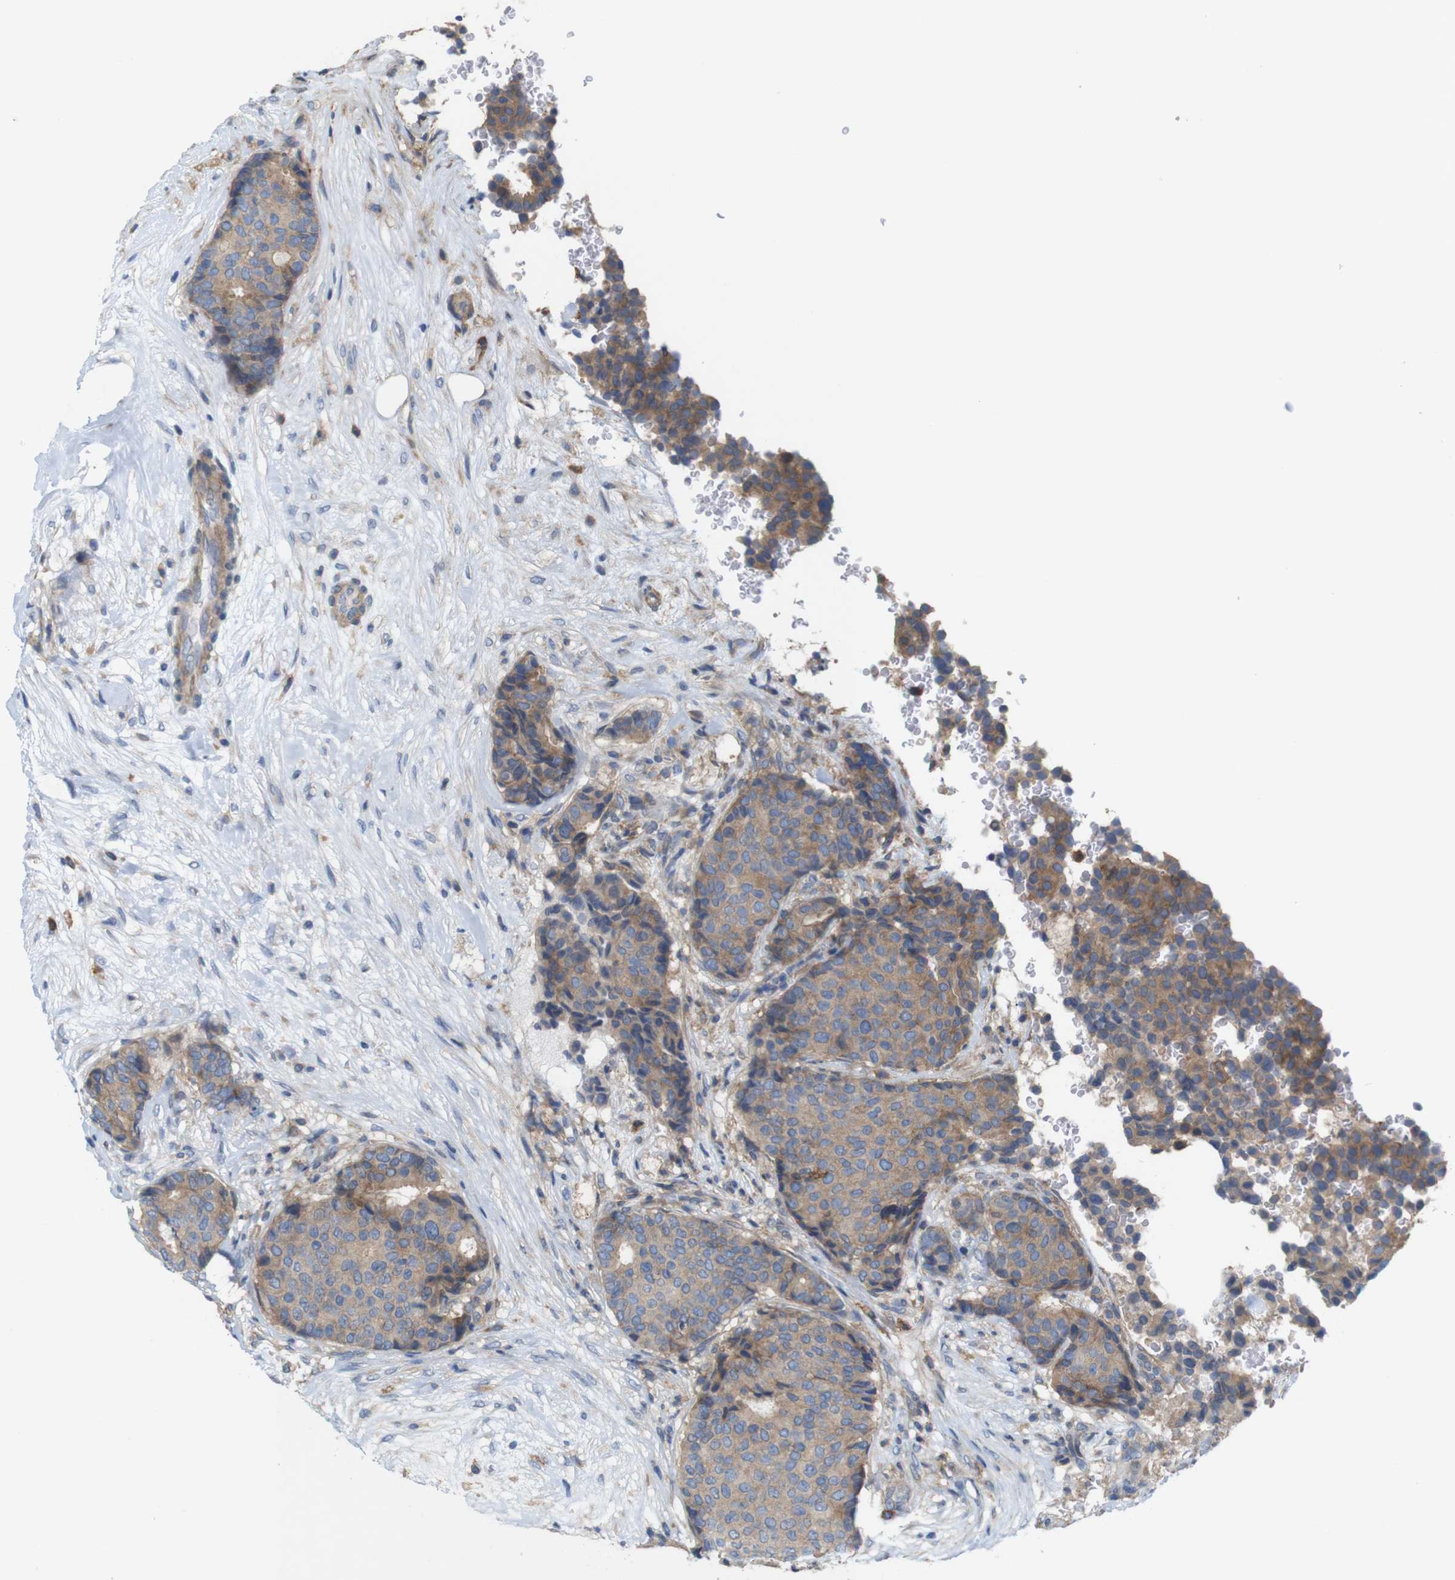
{"staining": {"intensity": "weak", "quantity": ">75%", "location": "cytoplasmic/membranous"}, "tissue": "breast cancer", "cell_type": "Tumor cells", "image_type": "cancer", "snomed": [{"axis": "morphology", "description": "Duct carcinoma"}, {"axis": "topography", "description": "Breast"}], "caption": "Immunohistochemical staining of human breast infiltrating ductal carcinoma demonstrates low levels of weak cytoplasmic/membranous protein staining in about >75% of tumor cells. (DAB = brown stain, brightfield microscopy at high magnification).", "gene": "SIGLEC8", "patient": {"sex": "female", "age": 75}}